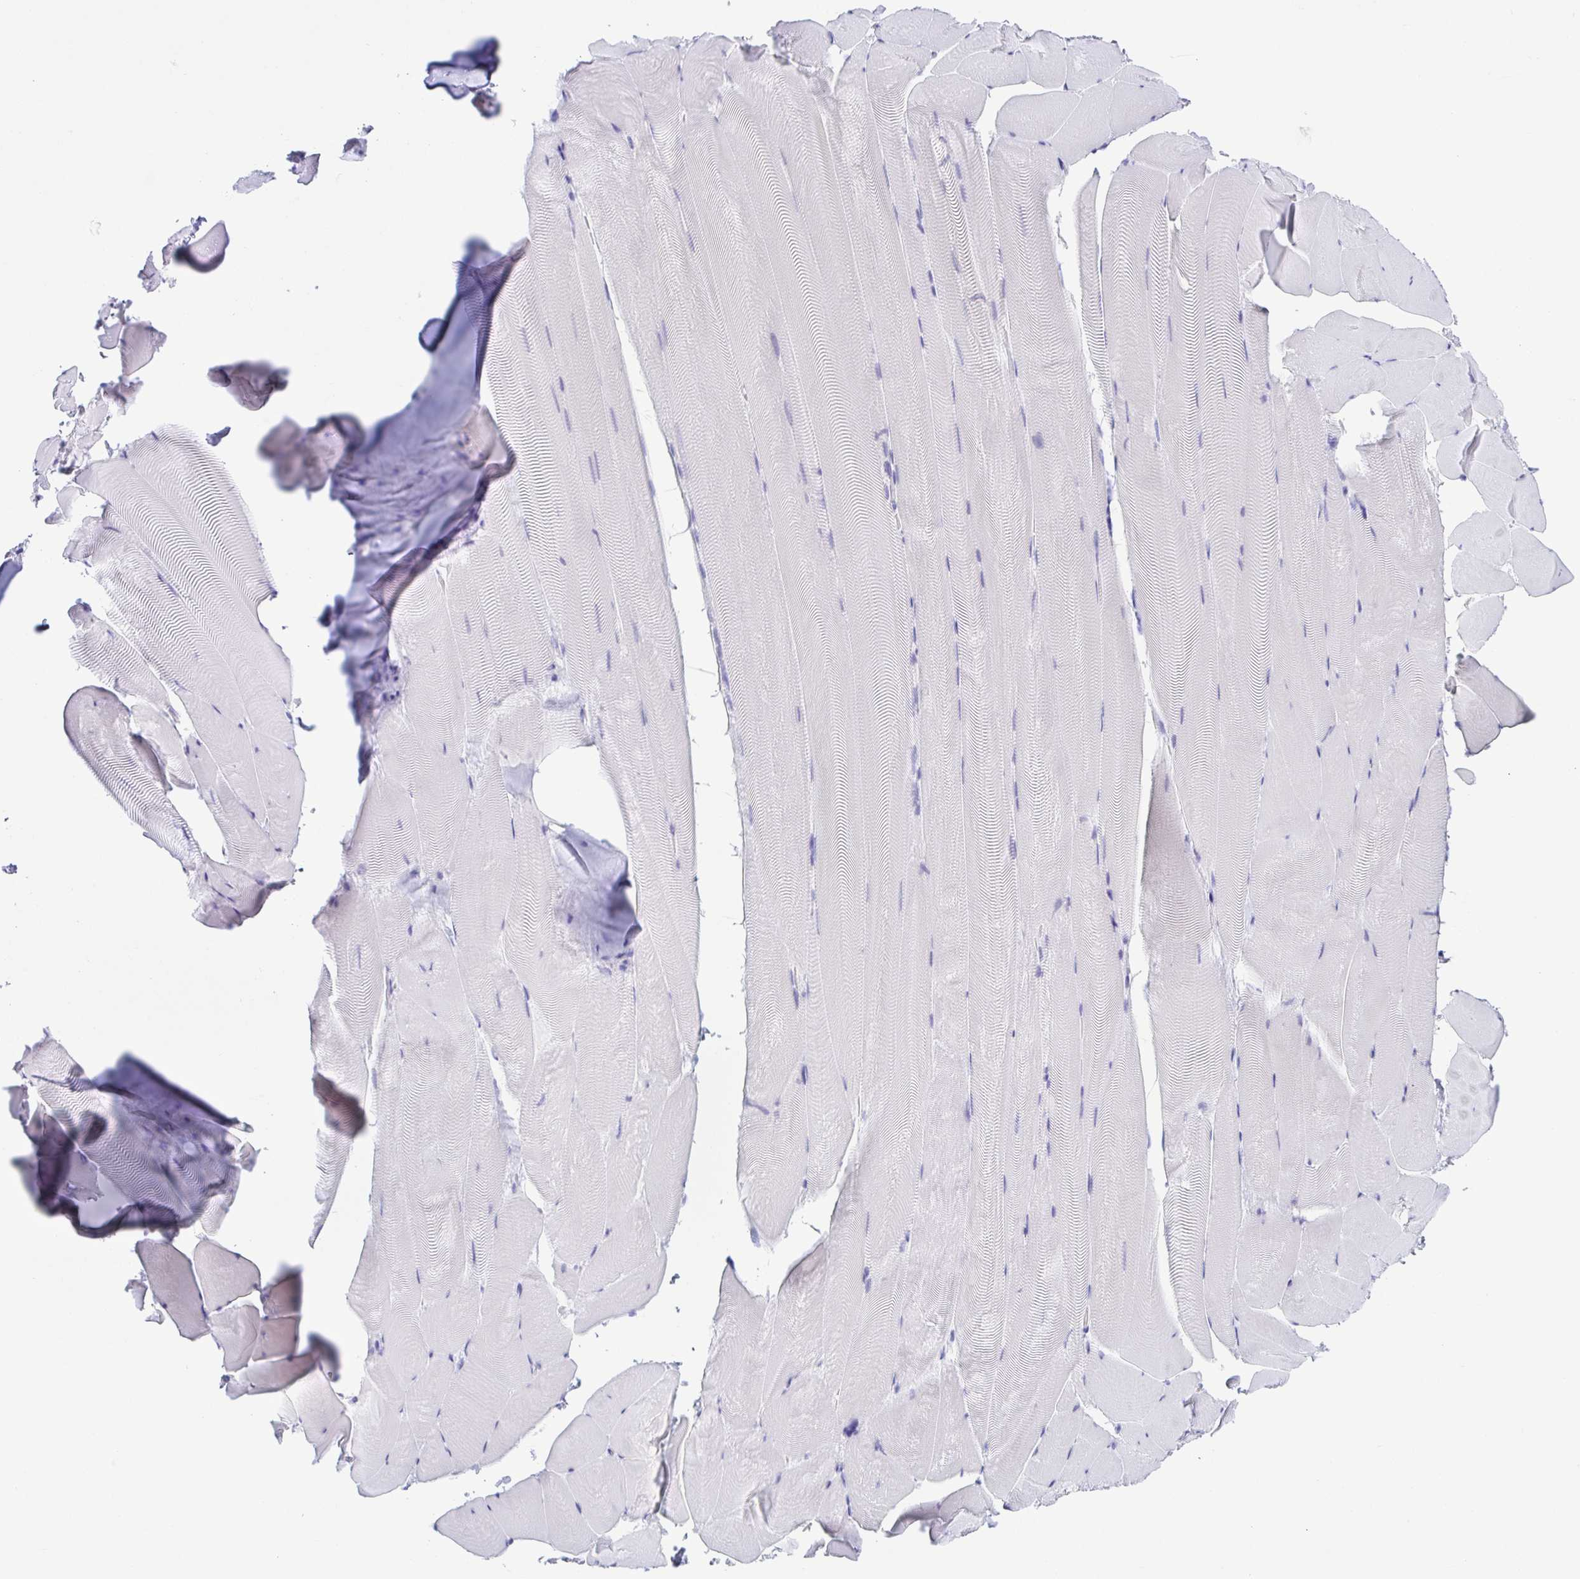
{"staining": {"intensity": "negative", "quantity": "none", "location": "none"}, "tissue": "skeletal muscle", "cell_type": "Myocytes", "image_type": "normal", "snomed": [{"axis": "morphology", "description": "Normal tissue, NOS"}, {"axis": "topography", "description": "Skeletal muscle"}], "caption": "Immunohistochemical staining of normal skeletal muscle reveals no significant expression in myocytes. (Stains: DAB immunohistochemistry (IHC) with hematoxylin counter stain, Microscopy: brightfield microscopy at high magnification).", "gene": "A1BG", "patient": {"sex": "female", "age": 64}}